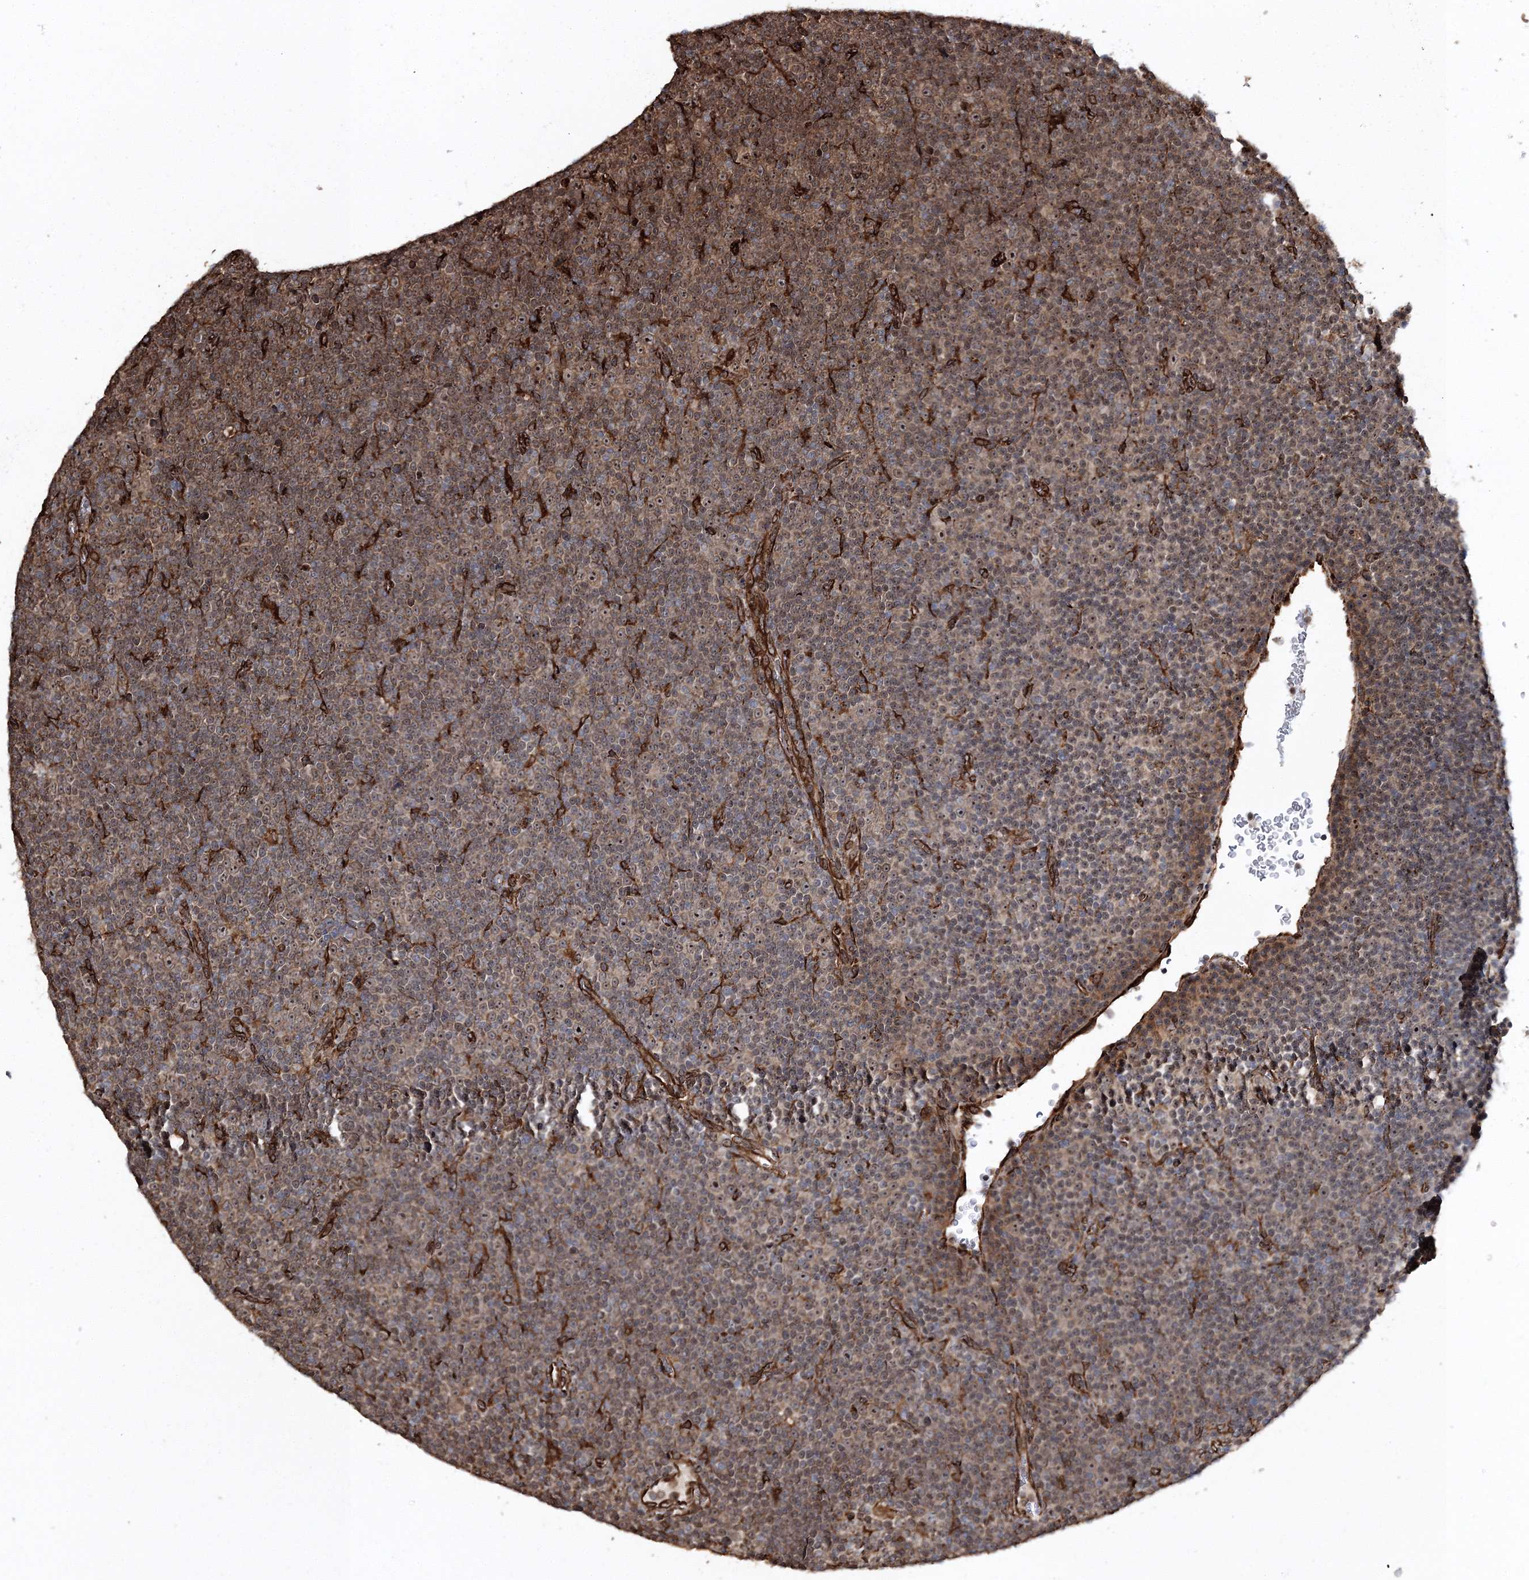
{"staining": {"intensity": "moderate", "quantity": "25%-75%", "location": "cytoplasmic/membranous"}, "tissue": "lymphoma", "cell_type": "Tumor cells", "image_type": "cancer", "snomed": [{"axis": "morphology", "description": "Malignant lymphoma, non-Hodgkin's type, Low grade"}, {"axis": "topography", "description": "Lymph node"}], "caption": "Immunohistochemical staining of human low-grade malignant lymphoma, non-Hodgkin's type exhibits medium levels of moderate cytoplasmic/membranous staining in about 25%-75% of tumor cells.", "gene": "SCRN3", "patient": {"sex": "female", "age": 67}}